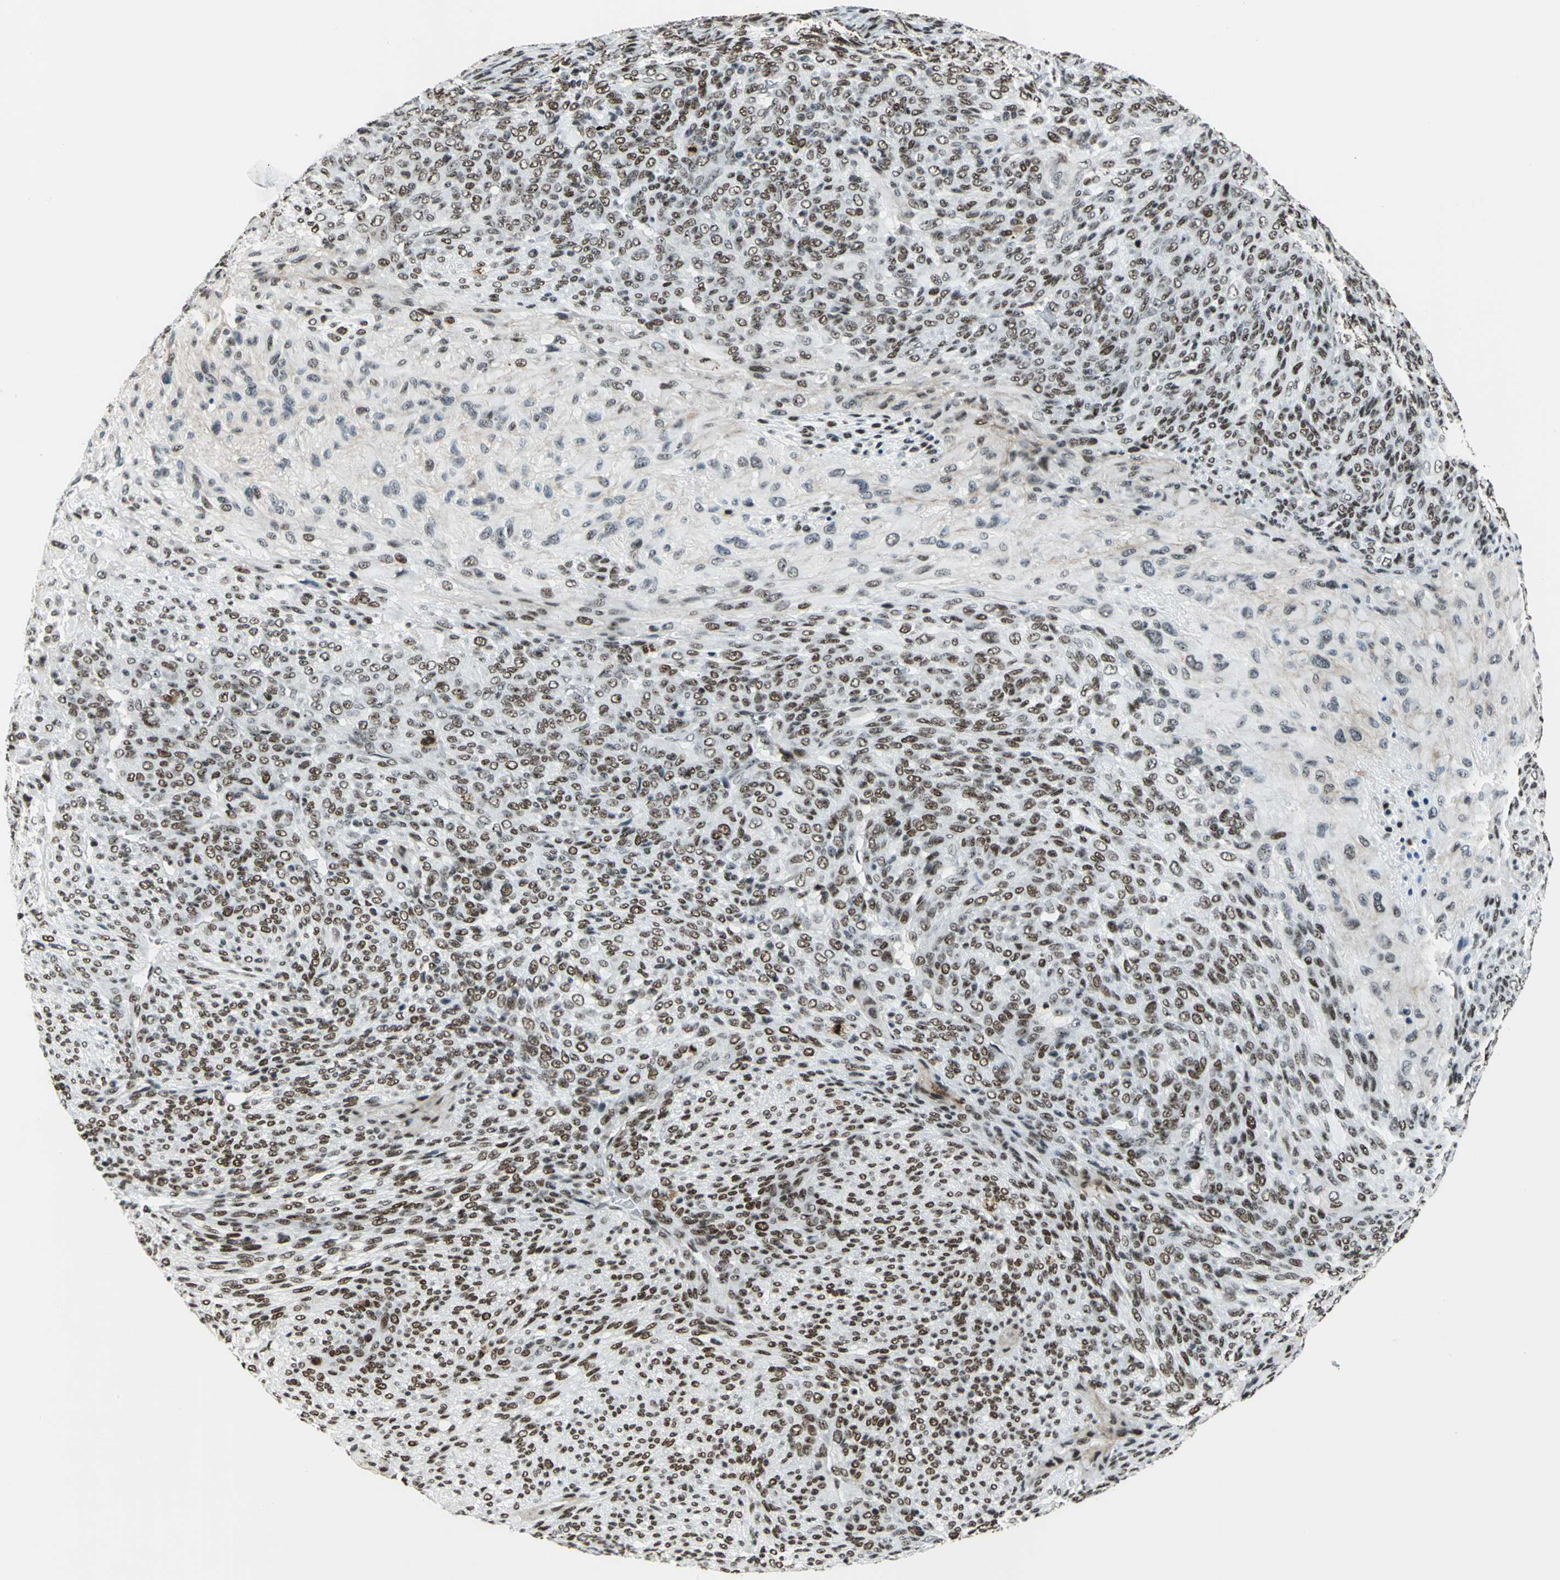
{"staining": {"intensity": "weak", "quantity": ">75%", "location": "nuclear"}, "tissue": "glioma", "cell_type": "Tumor cells", "image_type": "cancer", "snomed": [{"axis": "morphology", "description": "Glioma, malignant, High grade"}, {"axis": "topography", "description": "Cerebral cortex"}], "caption": "A micrograph of malignant glioma (high-grade) stained for a protein reveals weak nuclear brown staining in tumor cells. Nuclei are stained in blue.", "gene": "UBTF", "patient": {"sex": "female", "age": 55}}